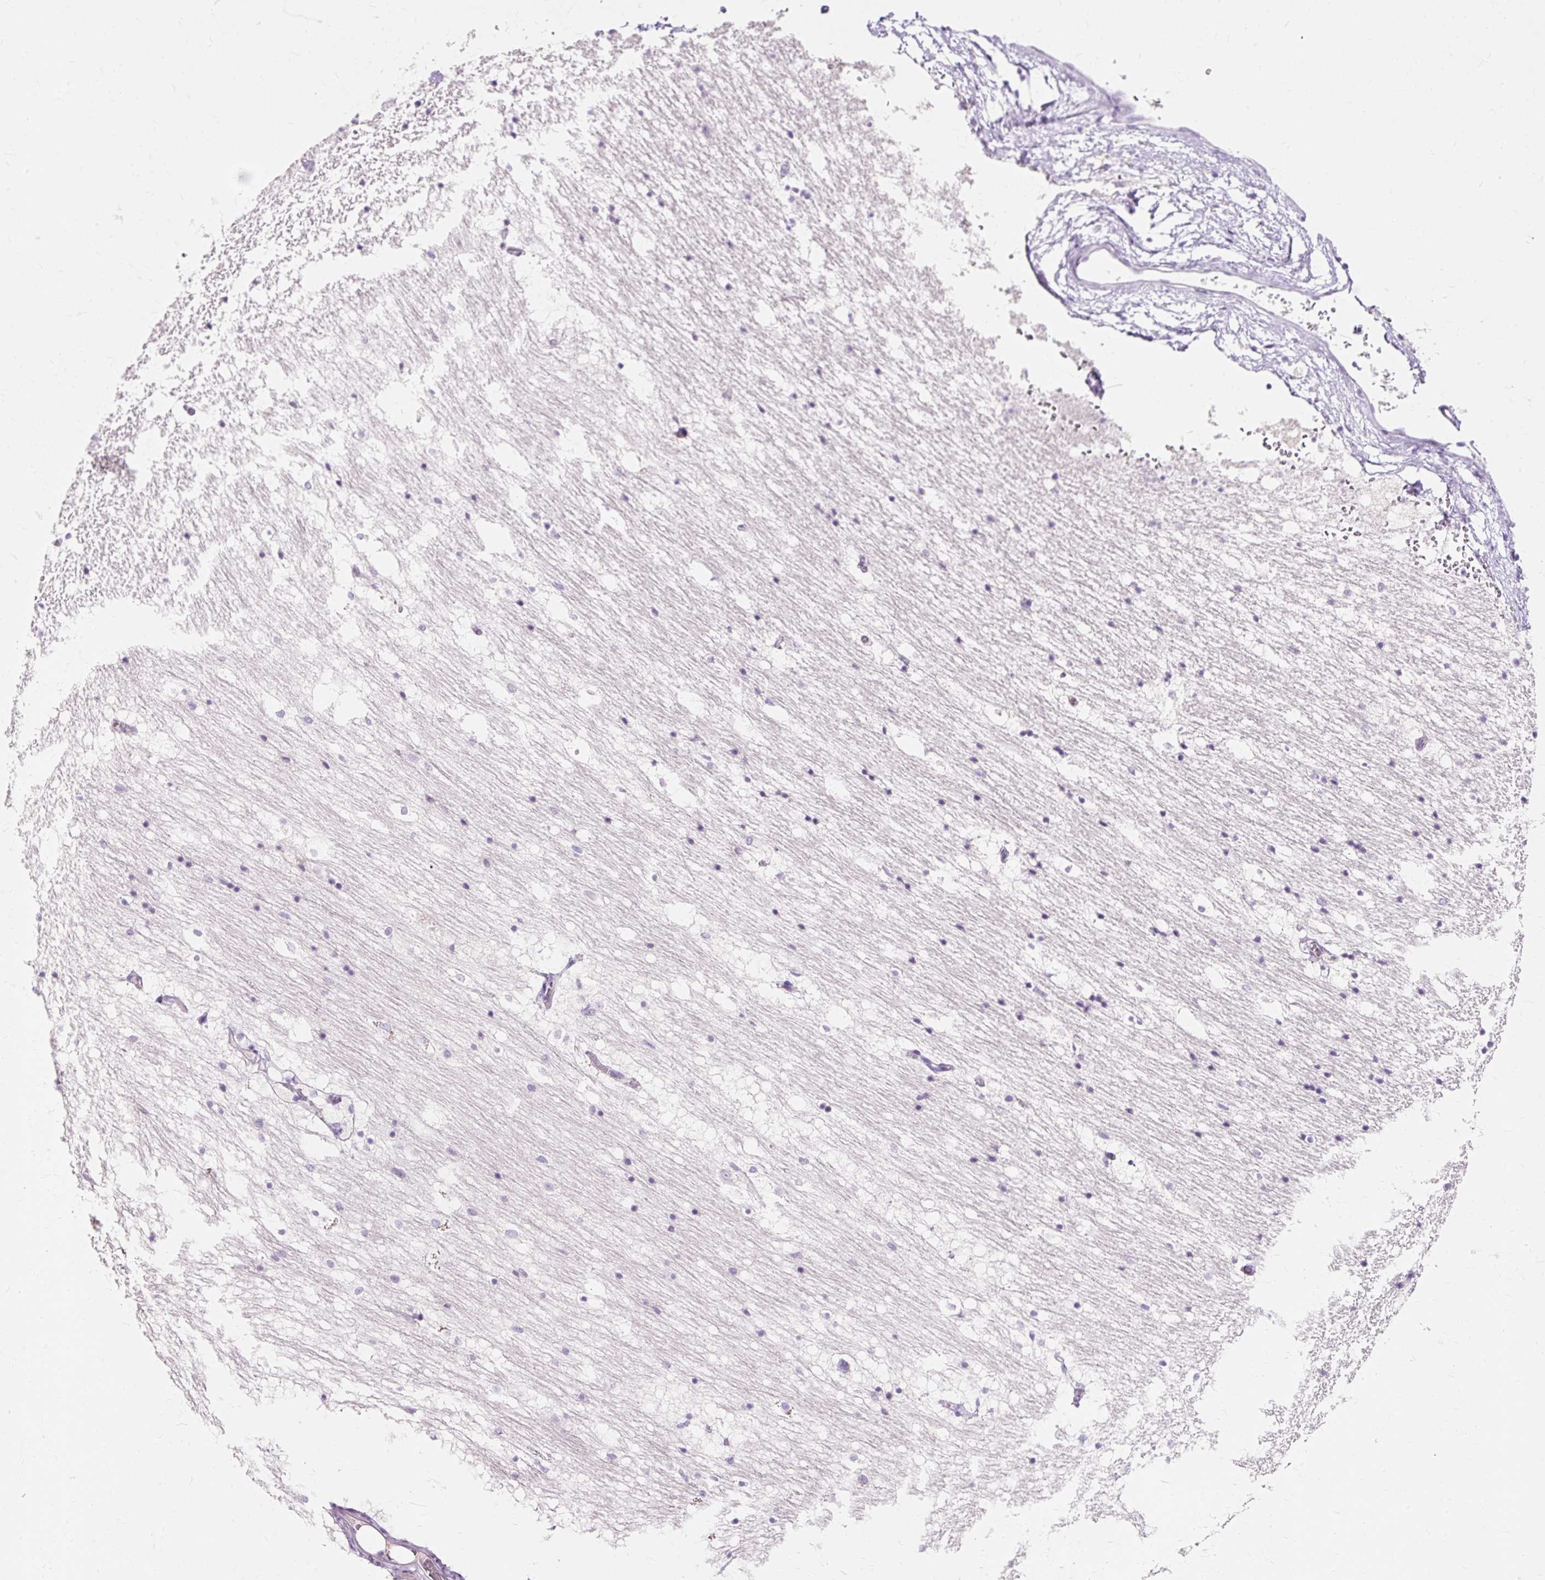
{"staining": {"intensity": "negative", "quantity": "none", "location": "none"}, "tissue": "caudate", "cell_type": "Glial cells", "image_type": "normal", "snomed": [{"axis": "morphology", "description": "Normal tissue, NOS"}, {"axis": "topography", "description": "Lateral ventricle wall"}], "caption": "This is an immunohistochemistry (IHC) photomicrograph of unremarkable human caudate. There is no expression in glial cells.", "gene": "CLDN25", "patient": {"sex": "male", "age": 37}}